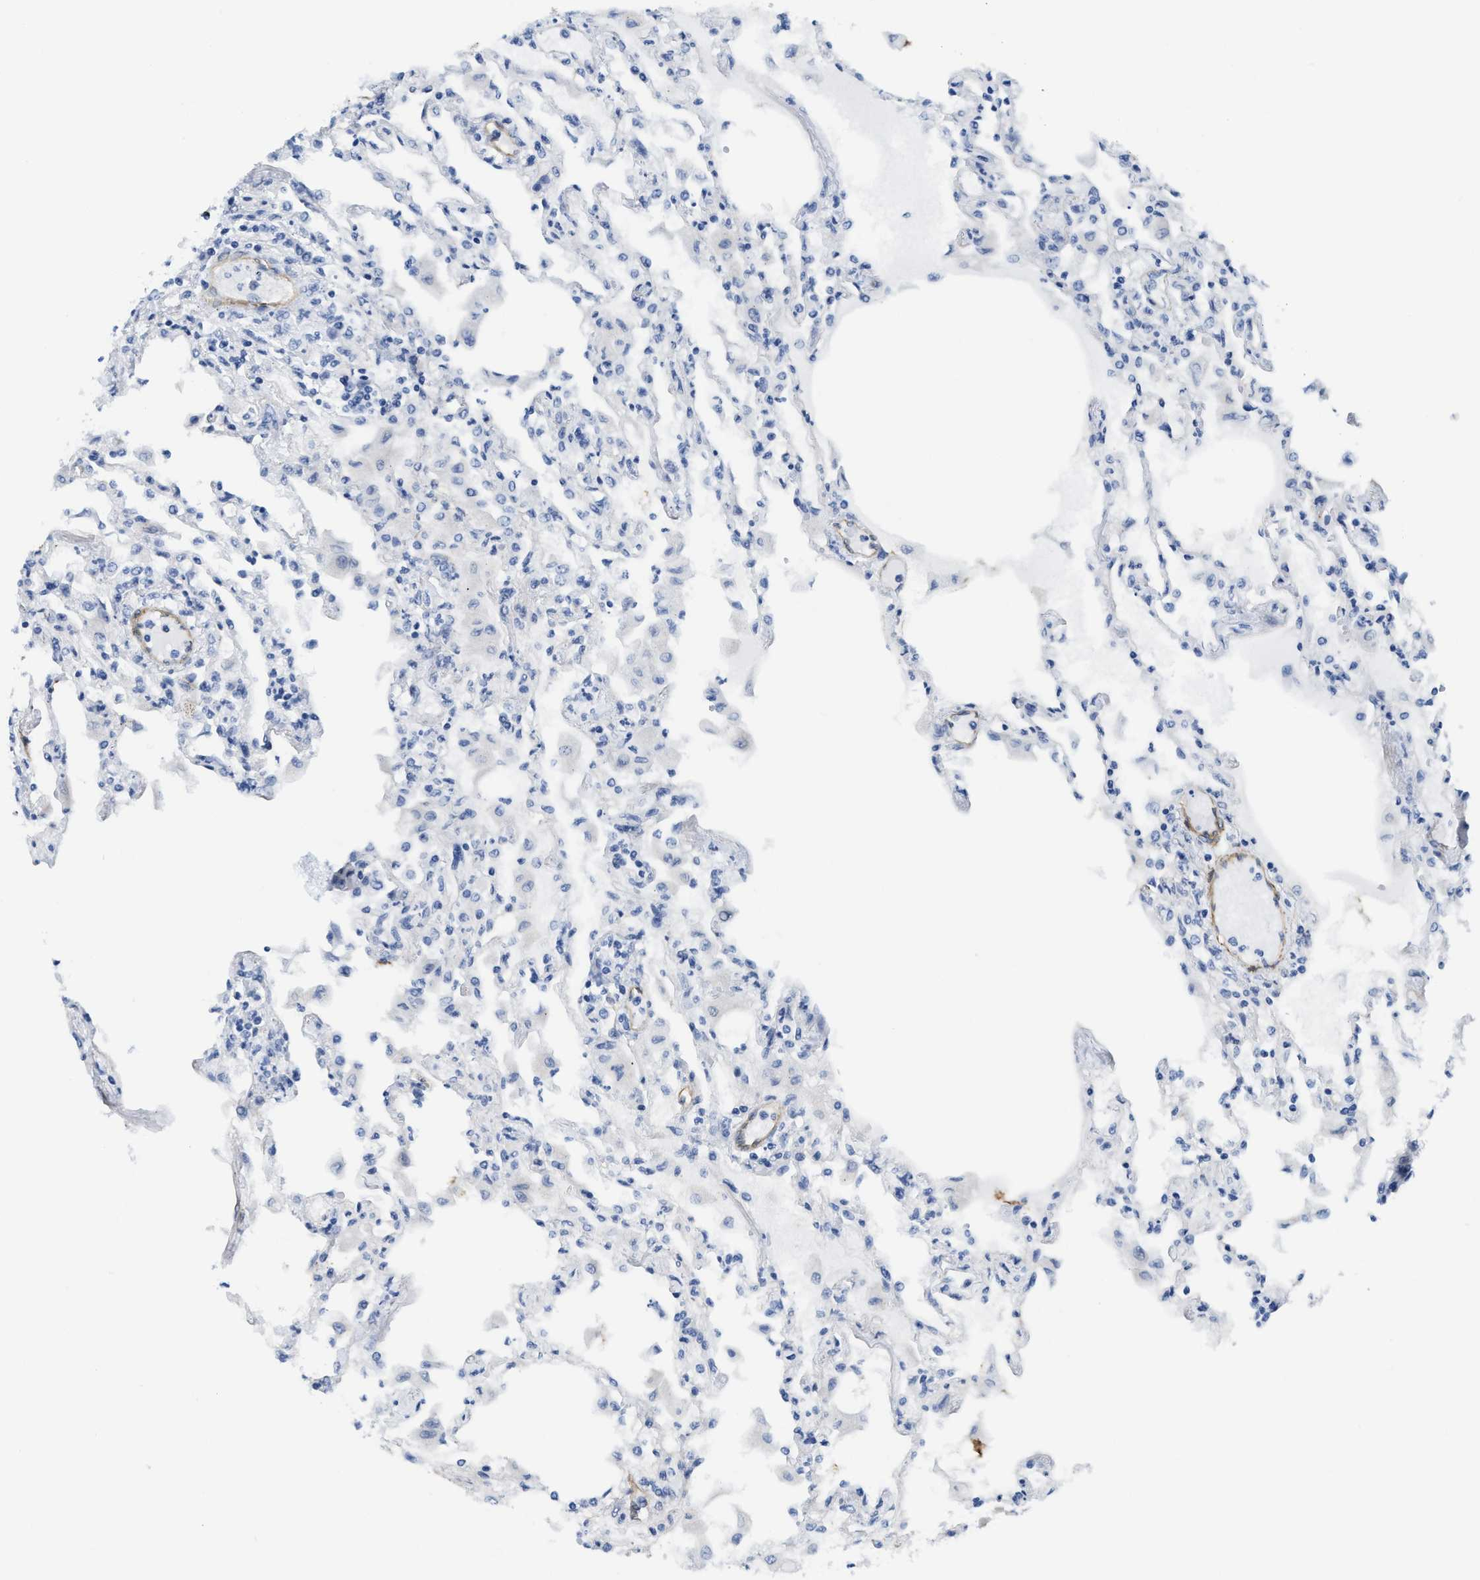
{"staining": {"intensity": "negative", "quantity": "none", "location": "none"}, "tissue": "lung", "cell_type": "Alveolar cells", "image_type": "normal", "snomed": [{"axis": "morphology", "description": "Normal tissue, NOS"}, {"axis": "topography", "description": "Bronchus"}, {"axis": "topography", "description": "Lung"}], "caption": "A micrograph of lung stained for a protein exhibits no brown staining in alveolar cells. (DAB (3,3'-diaminobenzidine) immunohistochemistry (IHC) with hematoxylin counter stain).", "gene": "TUB", "patient": {"sex": "female", "age": 49}}